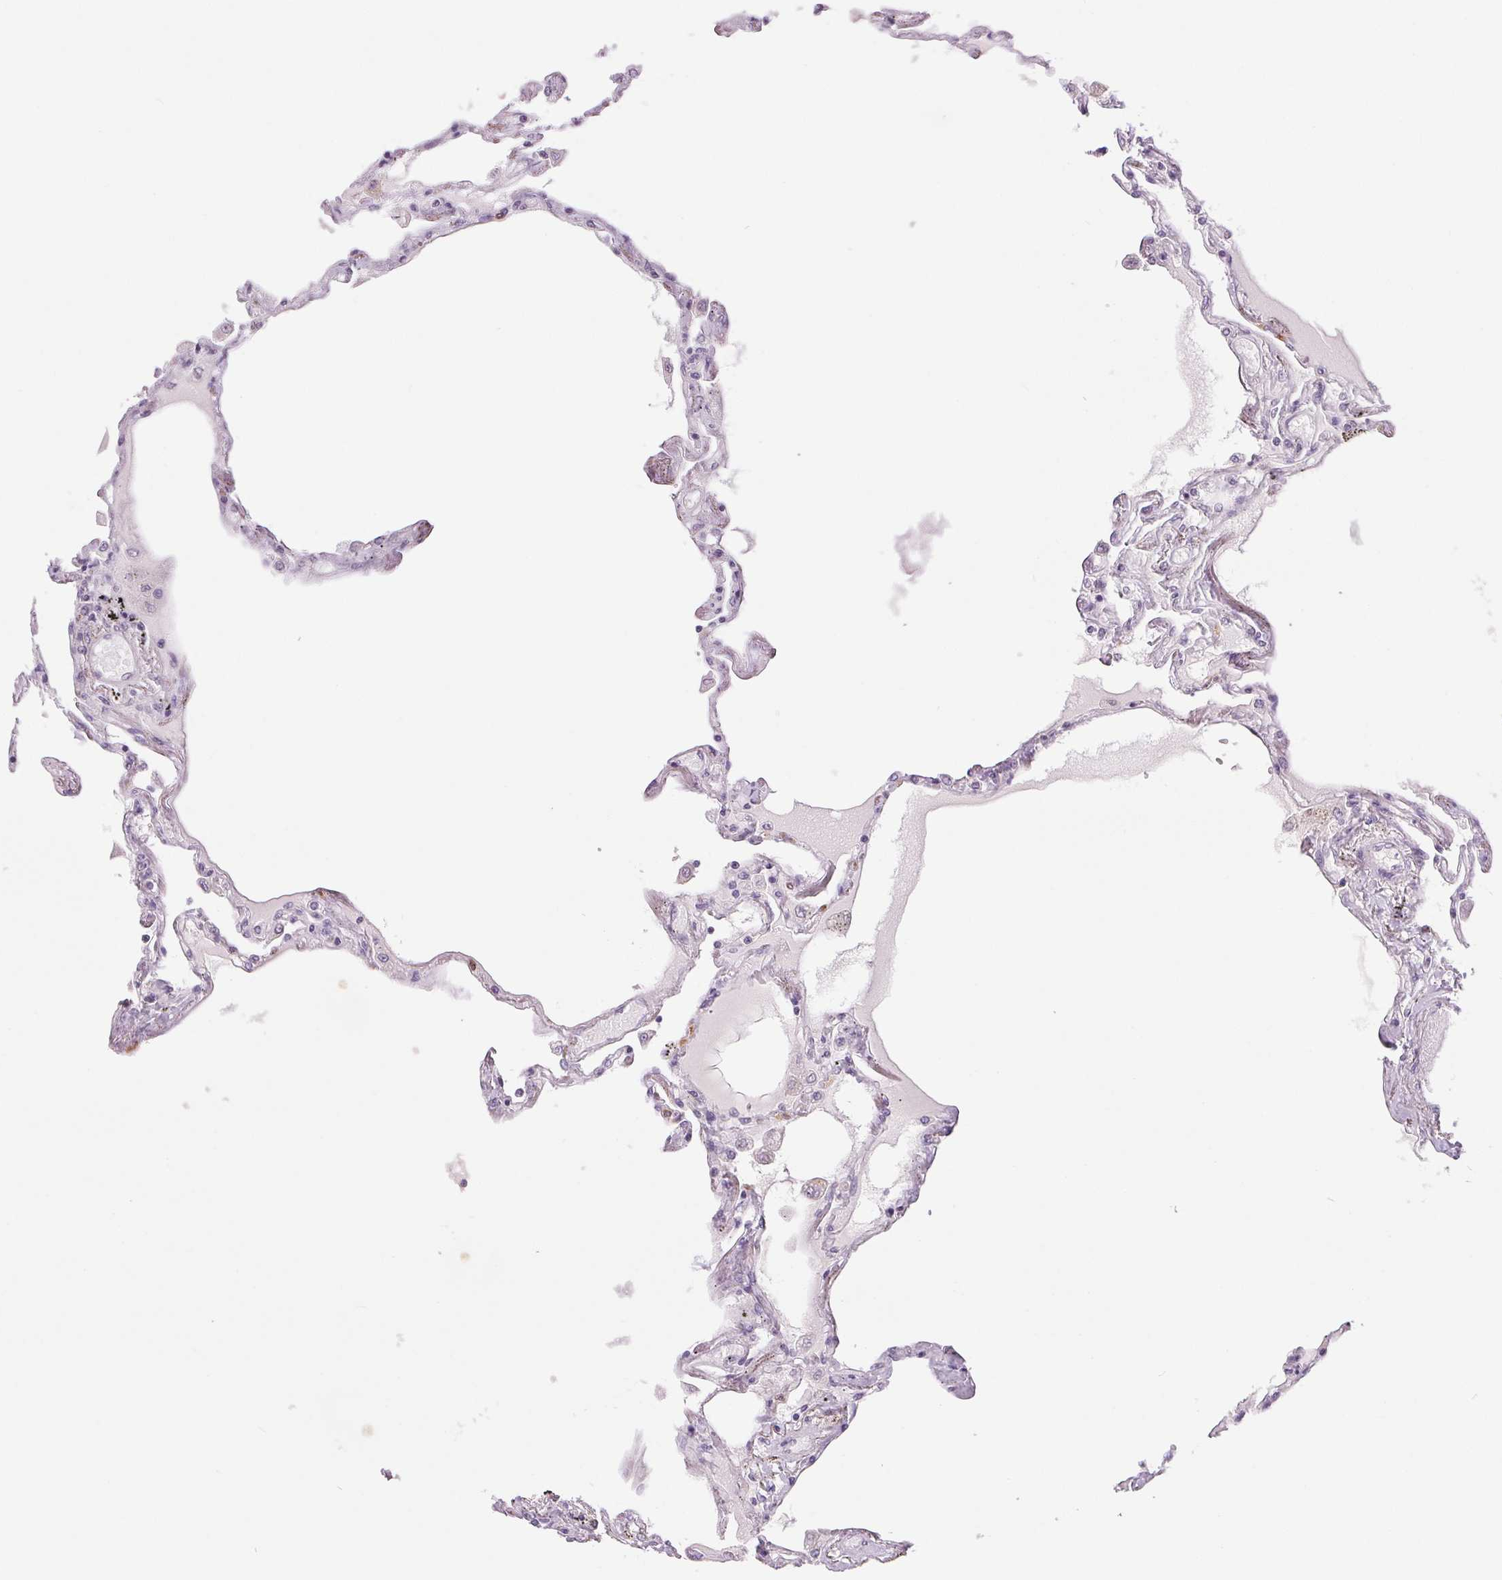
{"staining": {"intensity": "negative", "quantity": "none", "location": "none"}, "tissue": "lung", "cell_type": "Alveolar cells", "image_type": "normal", "snomed": [{"axis": "morphology", "description": "Normal tissue, NOS"}, {"axis": "morphology", "description": "Adenocarcinoma, NOS"}, {"axis": "topography", "description": "Cartilage tissue"}, {"axis": "topography", "description": "Lung"}], "caption": "Photomicrograph shows no significant protein staining in alveolar cells of benign lung.", "gene": "SMIM6", "patient": {"sex": "female", "age": 67}}